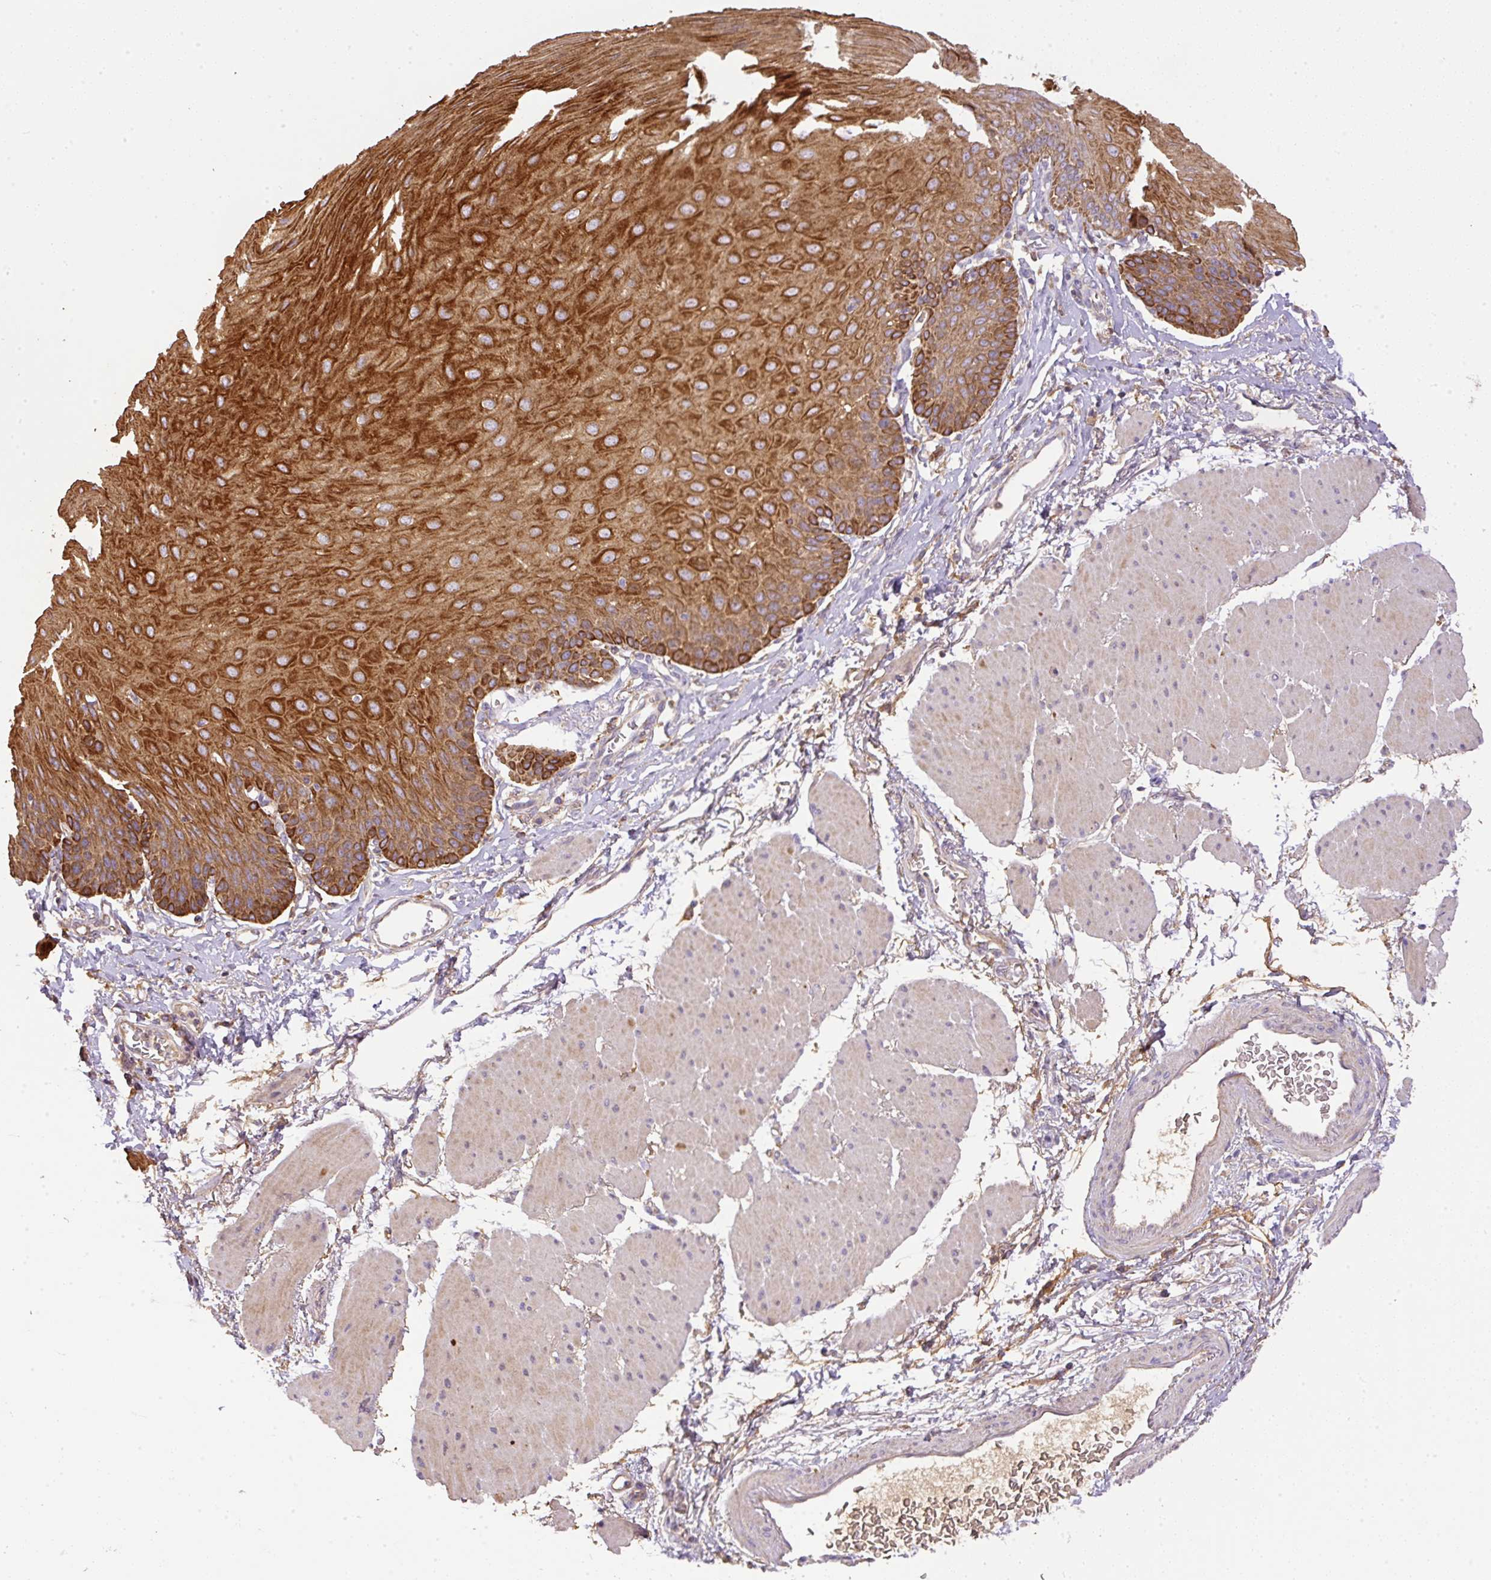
{"staining": {"intensity": "strong", "quantity": ">75%", "location": "cytoplasmic/membranous"}, "tissue": "esophagus", "cell_type": "Squamous epithelial cells", "image_type": "normal", "snomed": [{"axis": "morphology", "description": "Normal tissue, NOS"}, {"axis": "topography", "description": "Esophagus"}], "caption": "Squamous epithelial cells show strong cytoplasmic/membranous positivity in approximately >75% of cells in benign esophagus. Using DAB (3,3'-diaminobenzidine) (brown) and hematoxylin (blue) stains, captured at high magnification using brightfield microscopy.", "gene": "DAPK1", "patient": {"sex": "female", "age": 81}}